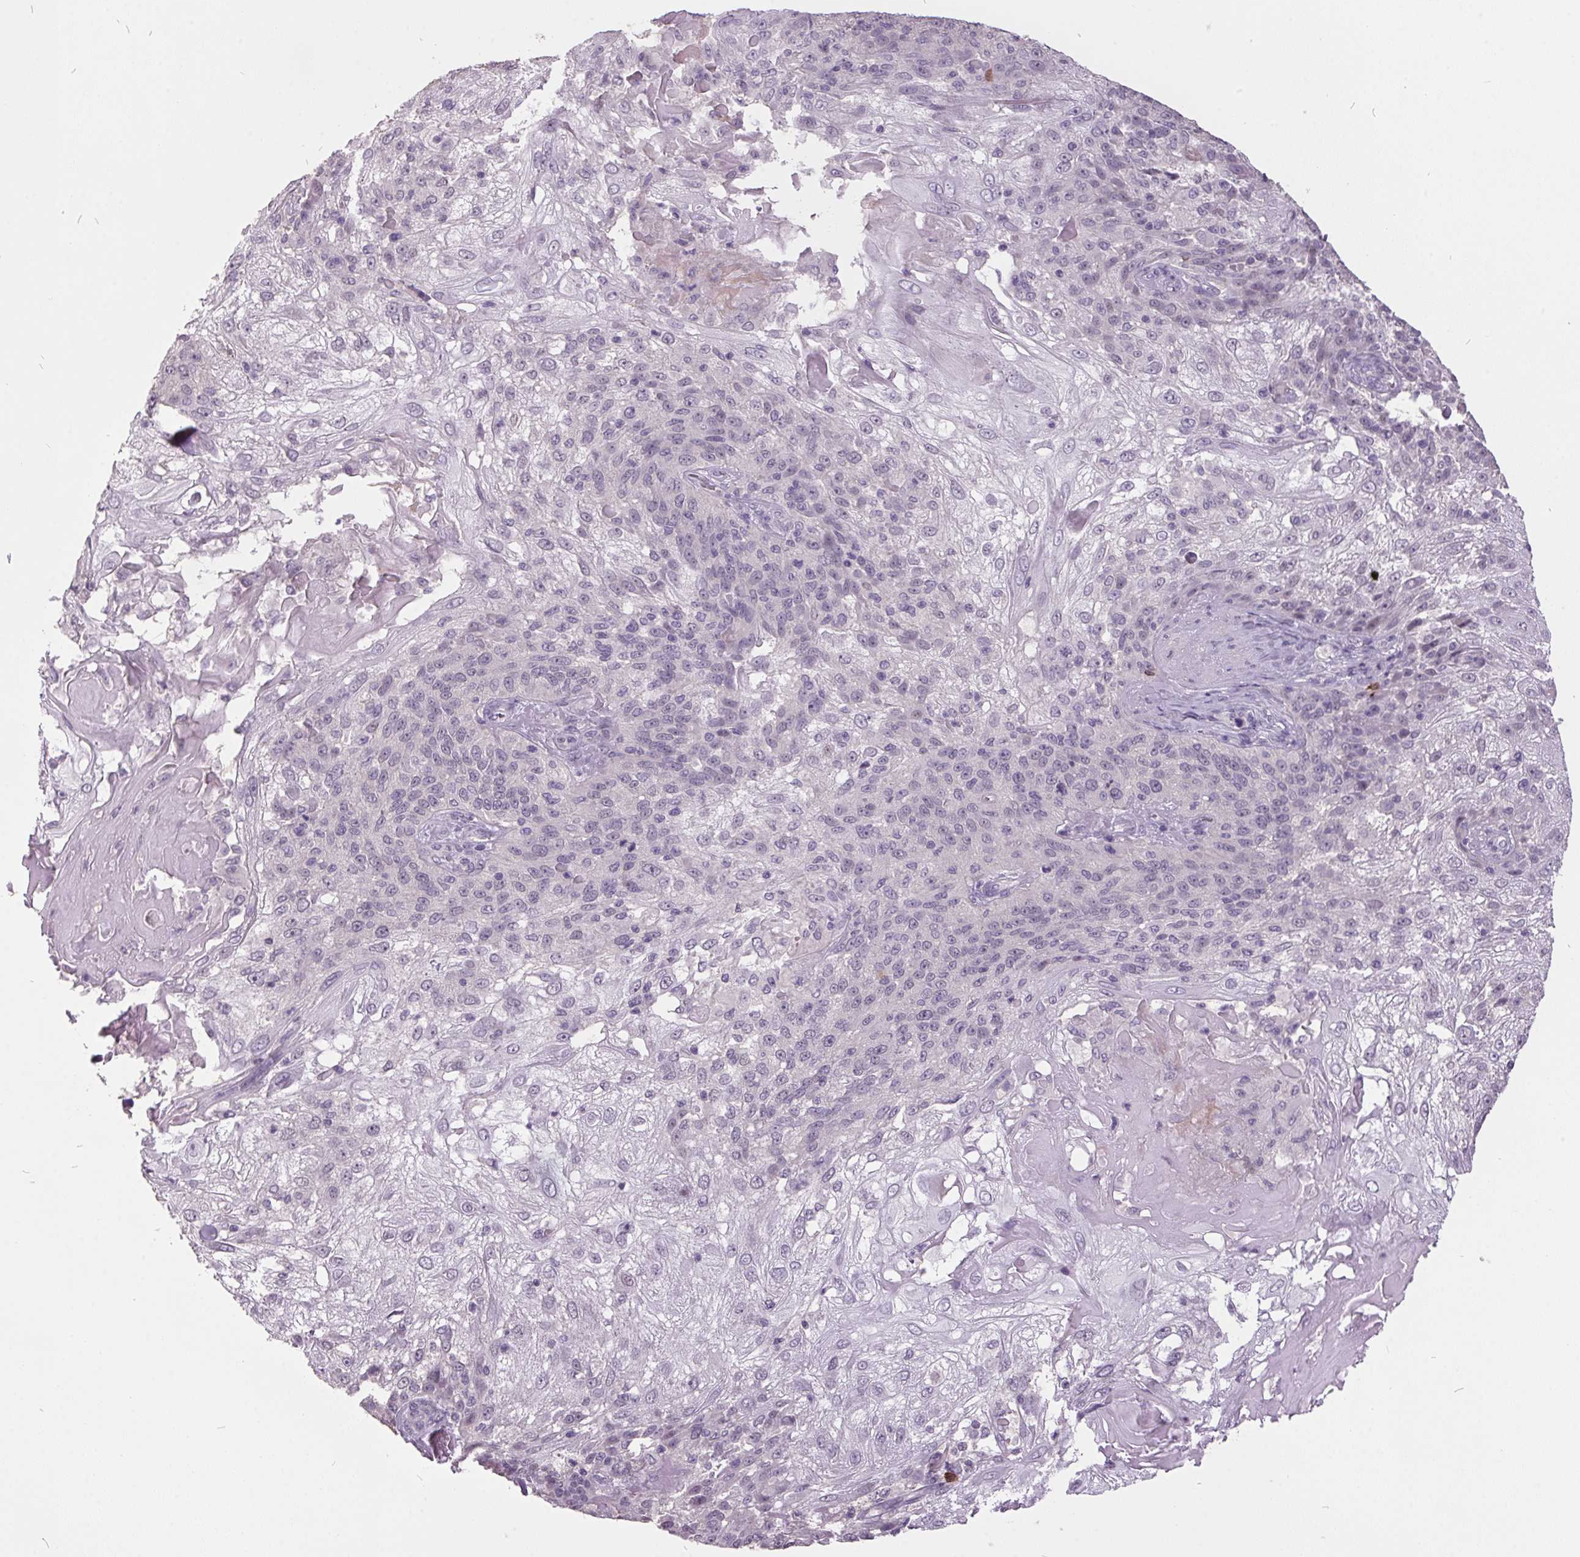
{"staining": {"intensity": "negative", "quantity": "none", "location": "none"}, "tissue": "skin cancer", "cell_type": "Tumor cells", "image_type": "cancer", "snomed": [{"axis": "morphology", "description": "Normal tissue, NOS"}, {"axis": "morphology", "description": "Squamous cell carcinoma, NOS"}, {"axis": "topography", "description": "Skin"}], "caption": "High magnification brightfield microscopy of squamous cell carcinoma (skin) stained with DAB (3,3'-diaminobenzidine) (brown) and counterstained with hematoxylin (blue): tumor cells show no significant staining.", "gene": "C2orf16", "patient": {"sex": "female", "age": 83}}